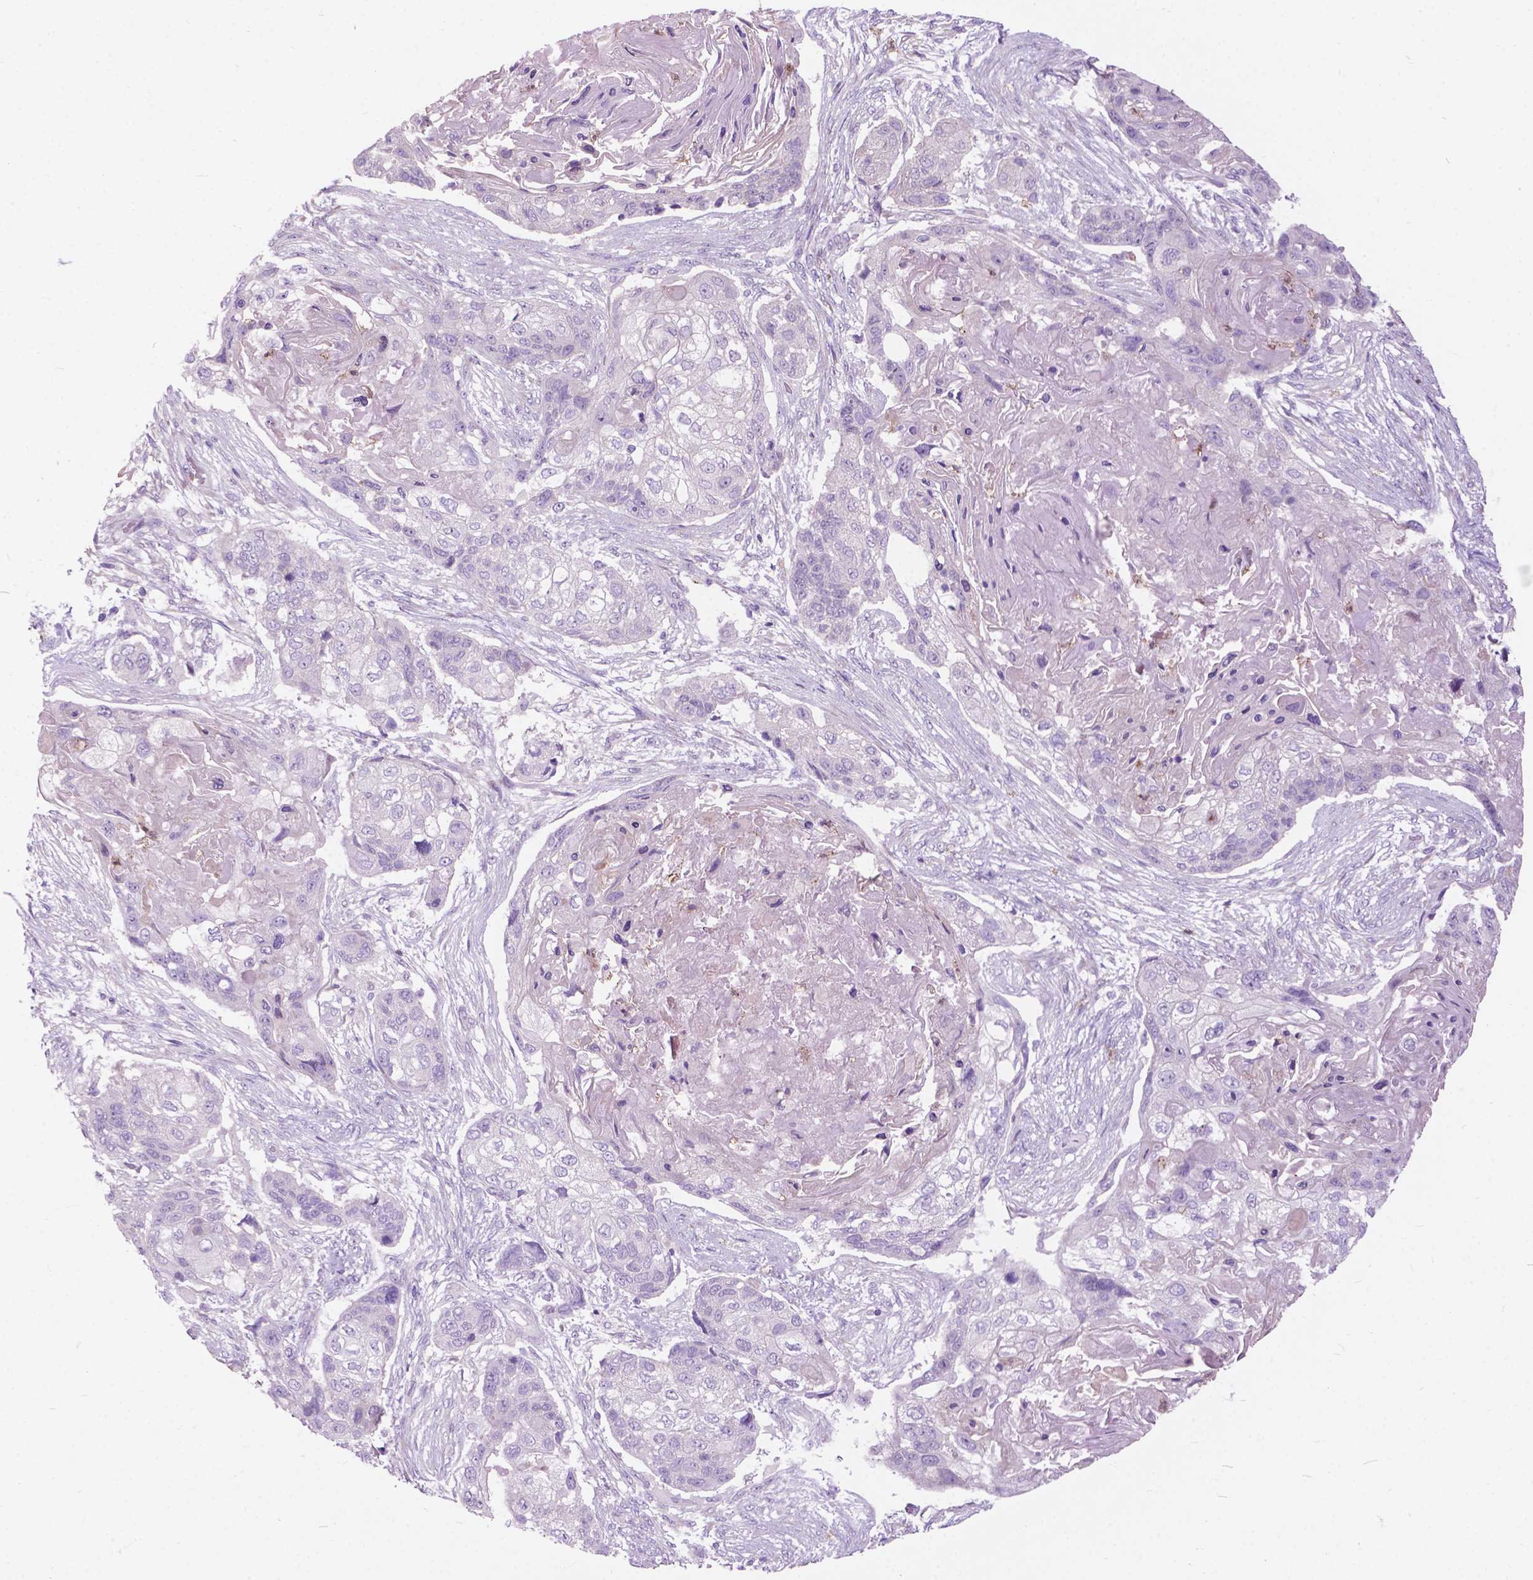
{"staining": {"intensity": "negative", "quantity": "none", "location": "none"}, "tissue": "lung cancer", "cell_type": "Tumor cells", "image_type": "cancer", "snomed": [{"axis": "morphology", "description": "Squamous cell carcinoma, NOS"}, {"axis": "topography", "description": "Lung"}], "caption": "DAB (3,3'-diaminobenzidine) immunohistochemical staining of human lung cancer (squamous cell carcinoma) displays no significant expression in tumor cells.", "gene": "PRR35", "patient": {"sex": "male", "age": 69}}